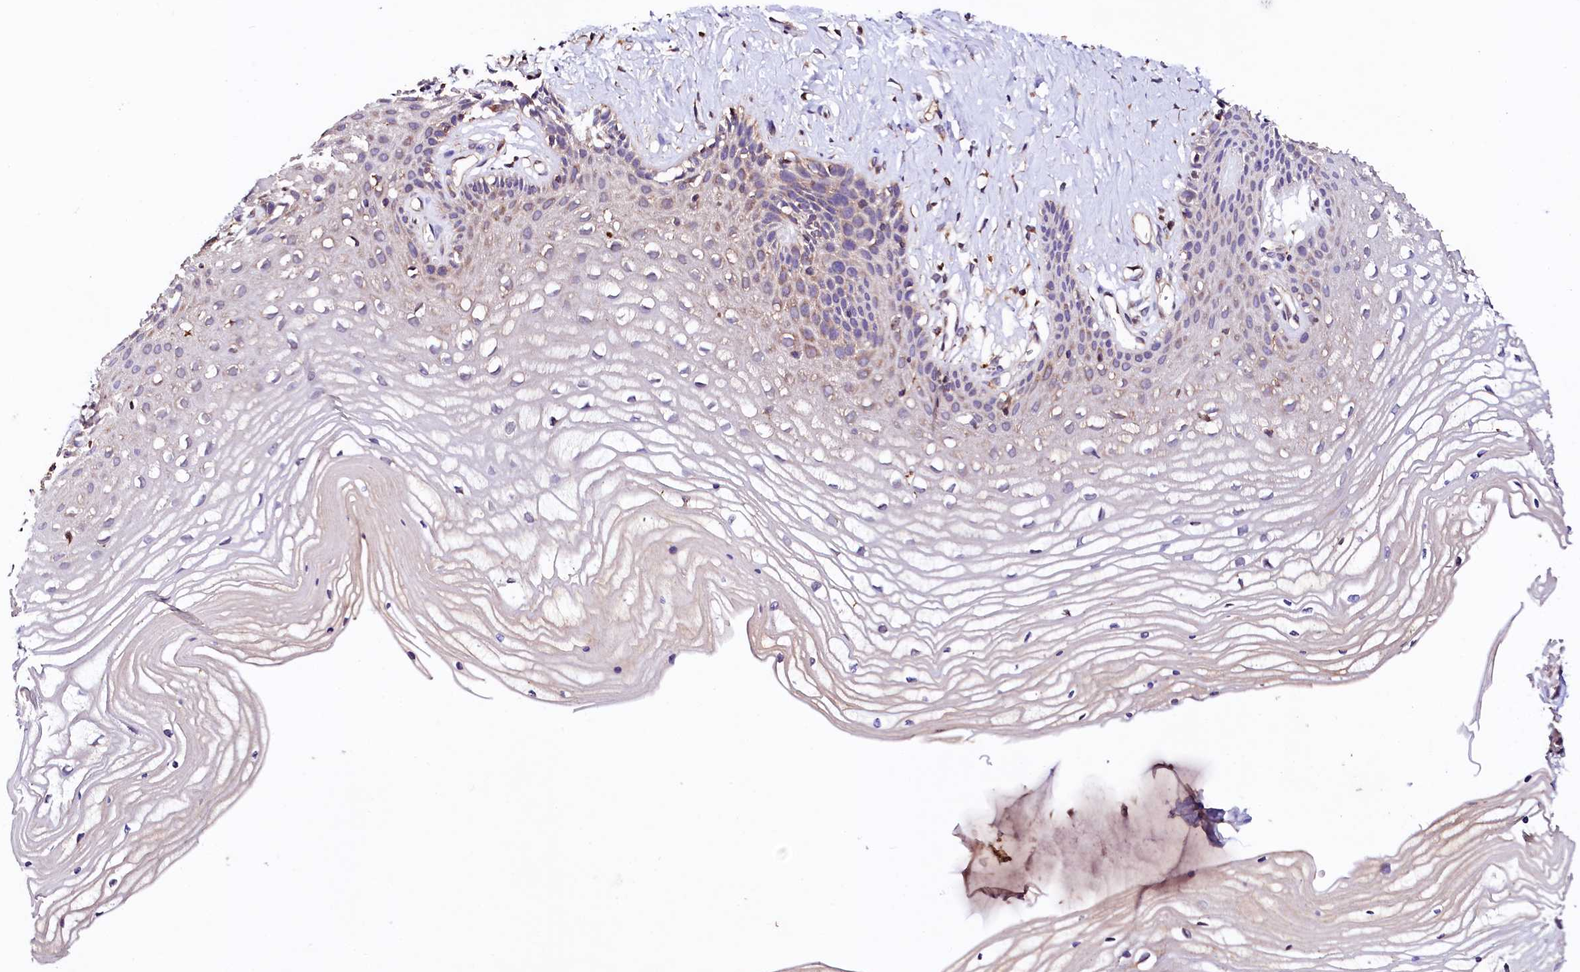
{"staining": {"intensity": "moderate", "quantity": "<25%", "location": "cytoplasmic/membranous"}, "tissue": "vagina", "cell_type": "Squamous epithelial cells", "image_type": "normal", "snomed": [{"axis": "morphology", "description": "Normal tissue, NOS"}, {"axis": "topography", "description": "Vagina"}, {"axis": "topography", "description": "Cervix"}], "caption": "Vagina stained for a protein demonstrates moderate cytoplasmic/membranous positivity in squamous epithelial cells.", "gene": "ST3GAL1", "patient": {"sex": "female", "age": 40}}